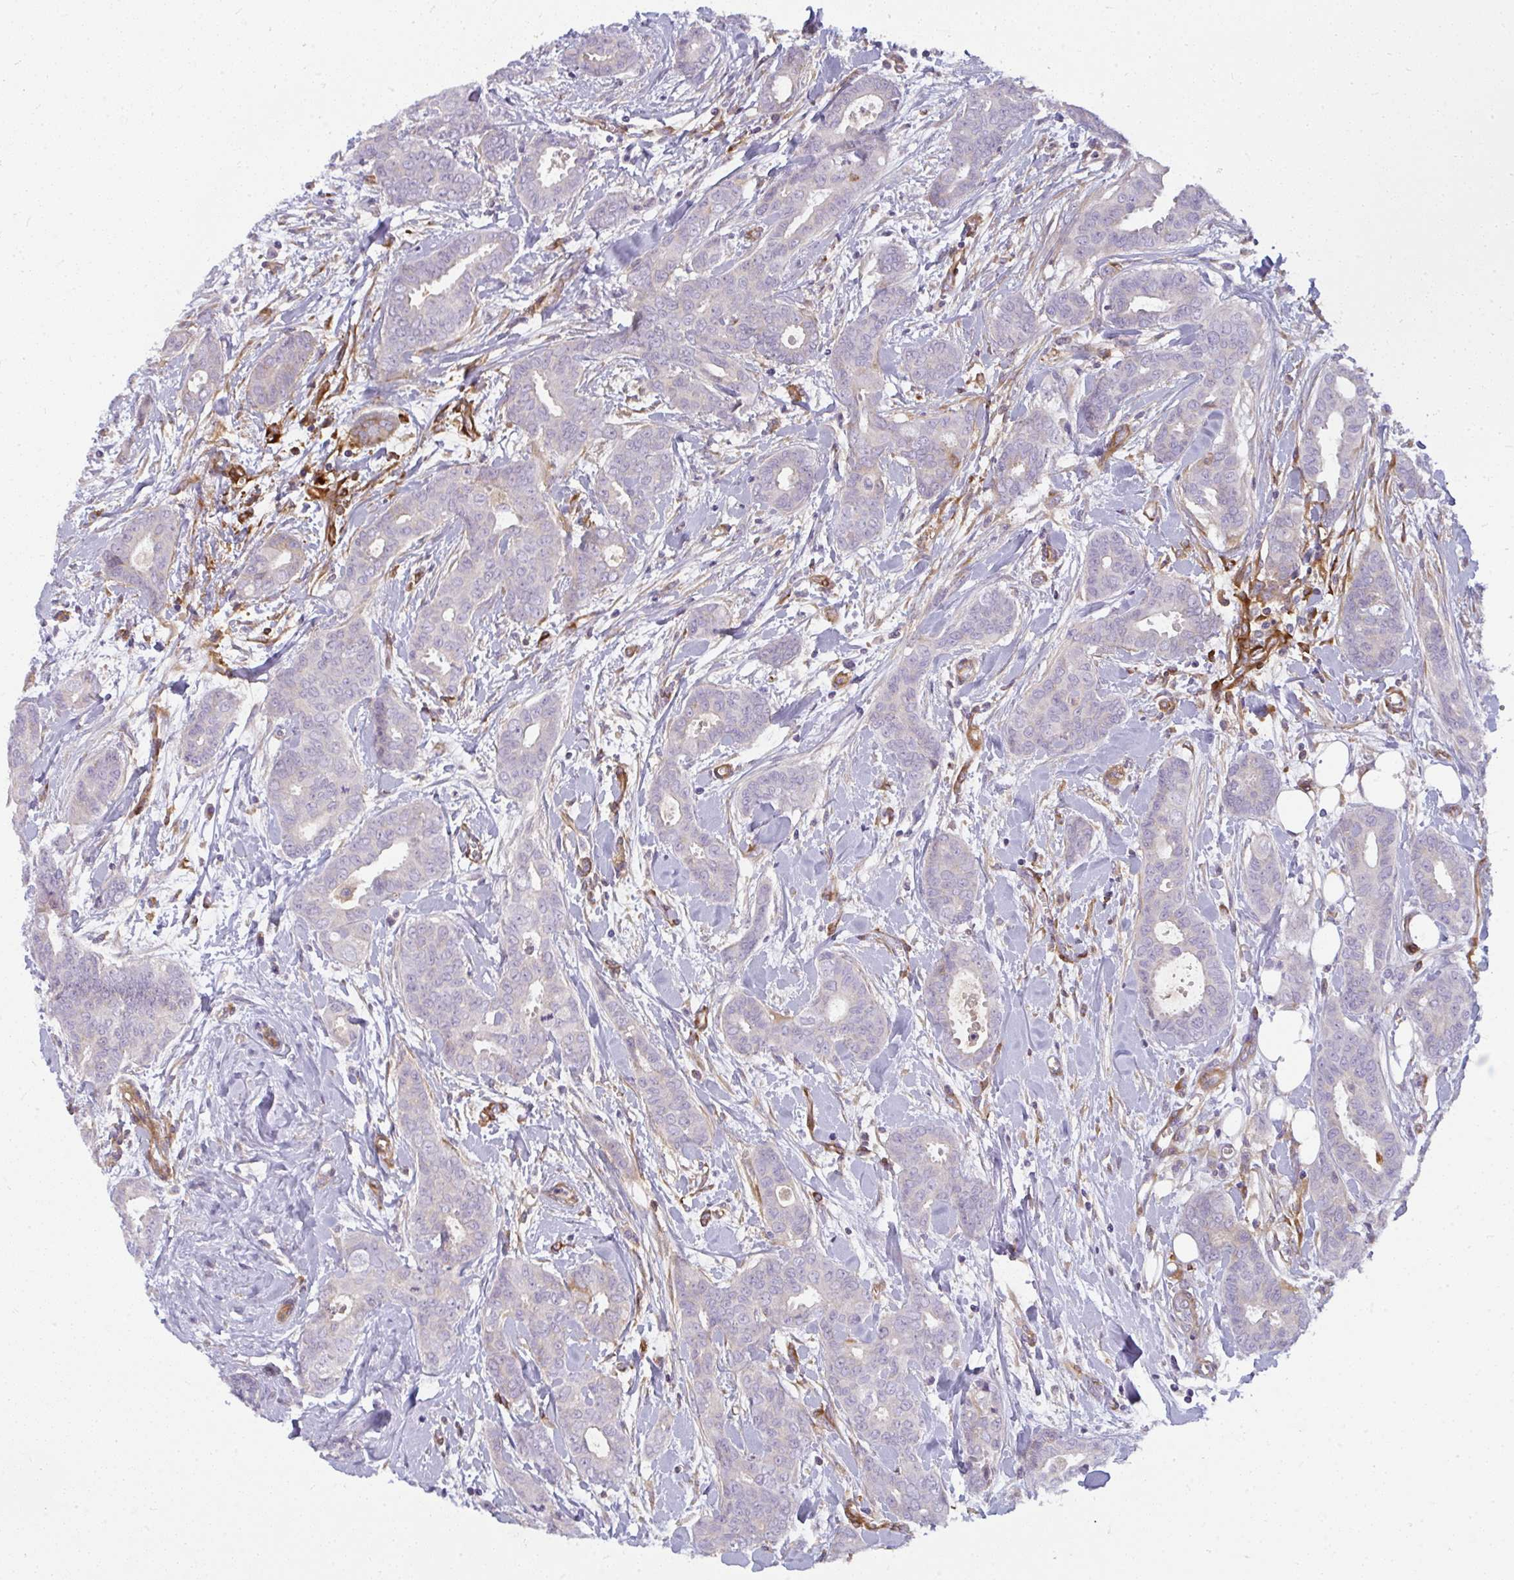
{"staining": {"intensity": "negative", "quantity": "none", "location": "none"}, "tissue": "breast cancer", "cell_type": "Tumor cells", "image_type": "cancer", "snomed": [{"axis": "morphology", "description": "Duct carcinoma"}, {"axis": "topography", "description": "Breast"}], "caption": "A micrograph of breast cancer stained for a protein reveals no brown staining in tumor cells.", "gene": "IFIT3", "patient": {"sex": "female", "age": 45}}